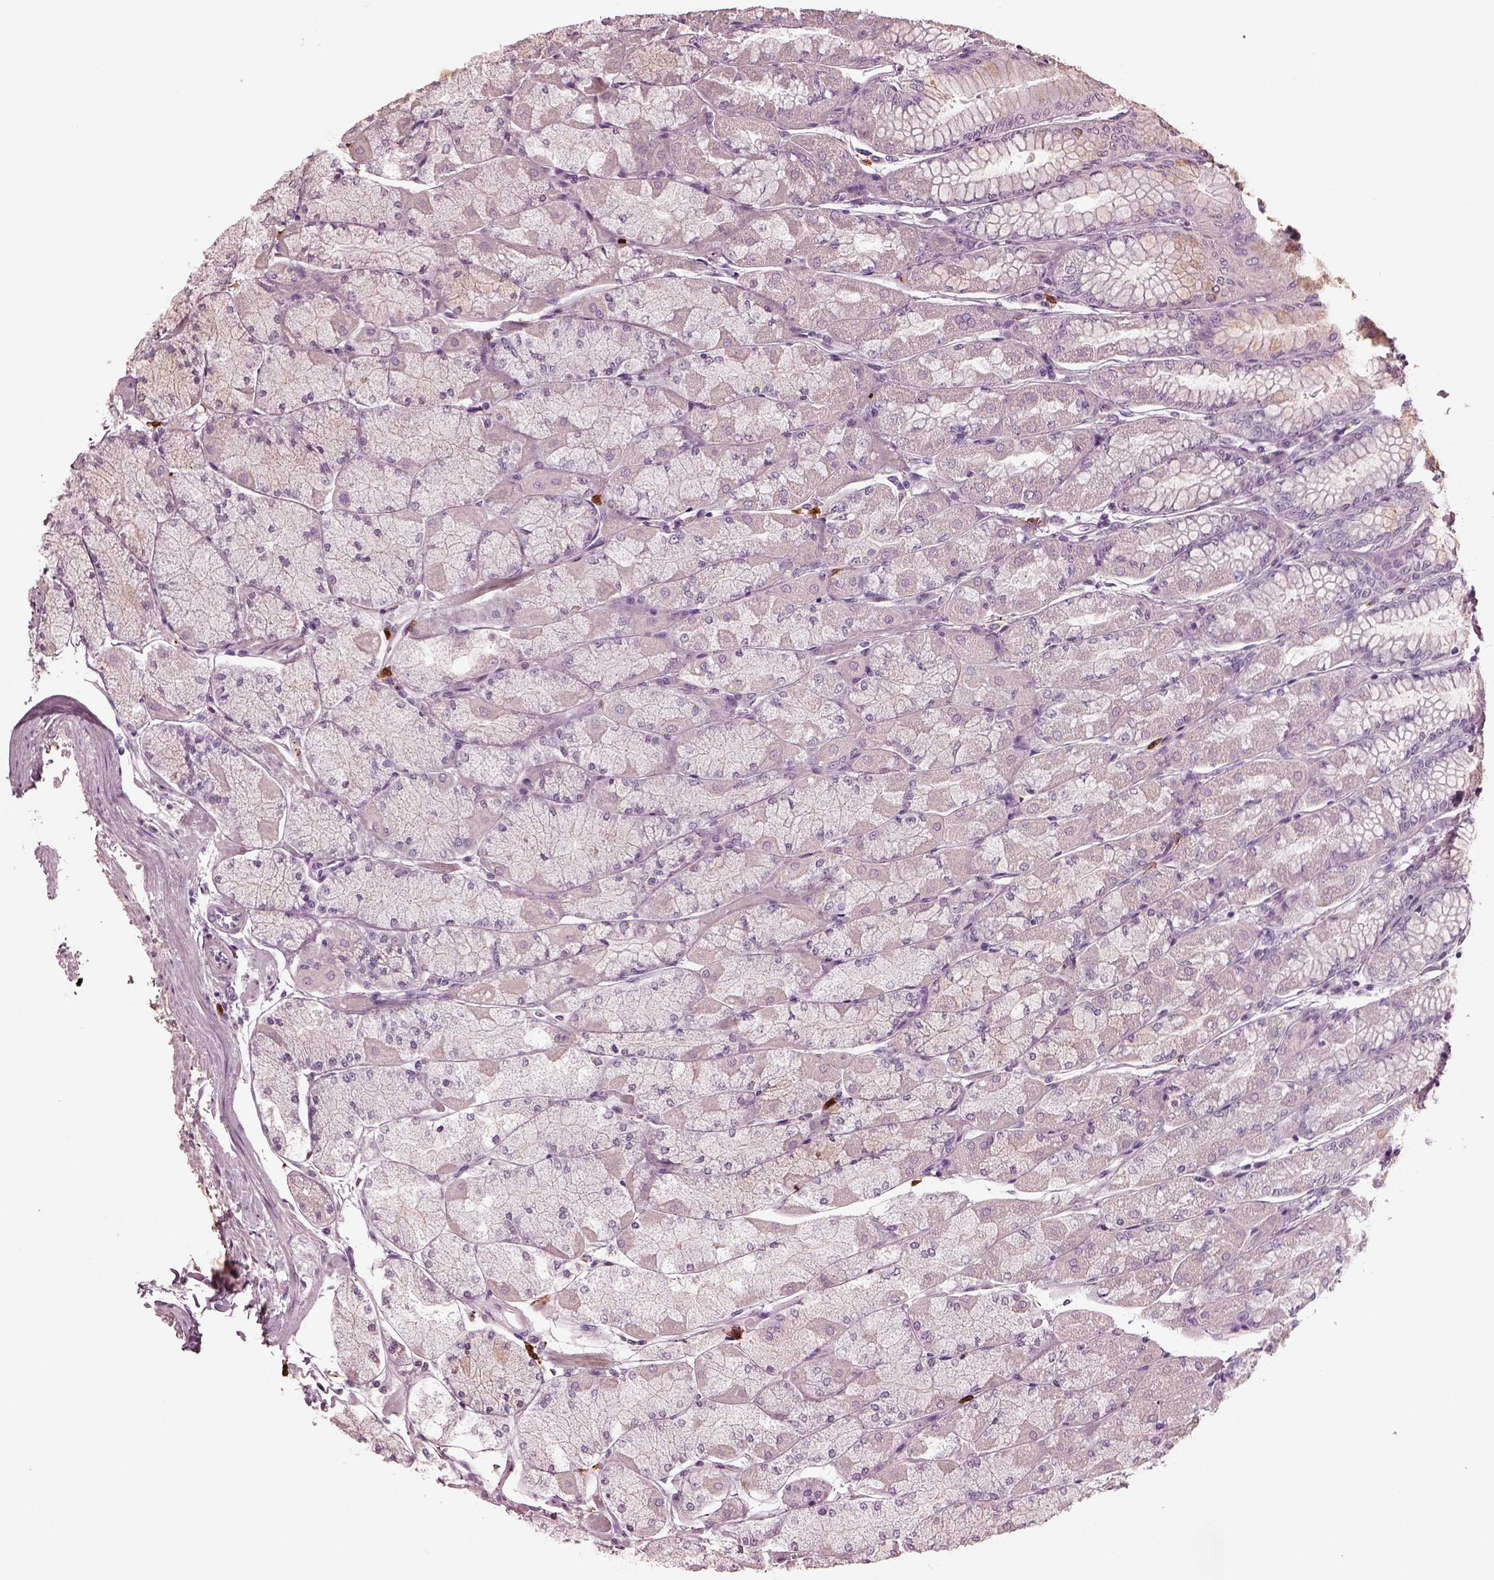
{"staining": {"intensity": "moderate", "quantity": "<25%", "location": "cytoplasmic/membranous"}, "tissue": "stomach", "cell_type": "Glandular cells", "image_type": "normal", "snomed": [{"axis": "morphology", "description": "Normal tissue, NOS"}, {"axis": "topography", "description": "Stomach, upper"}], "caption": "IHC micrograph of normal stomach: human stomach stained using immunohistochemistry demonstrates low levels of moderate protein expression localized specifically in the cytoplasmic/membranous of glandular cells, appearing as a cytoplasmic/membranous brown color.", "gene": "SLAMF8", "patient": {"sex": "male", "age": 60}}